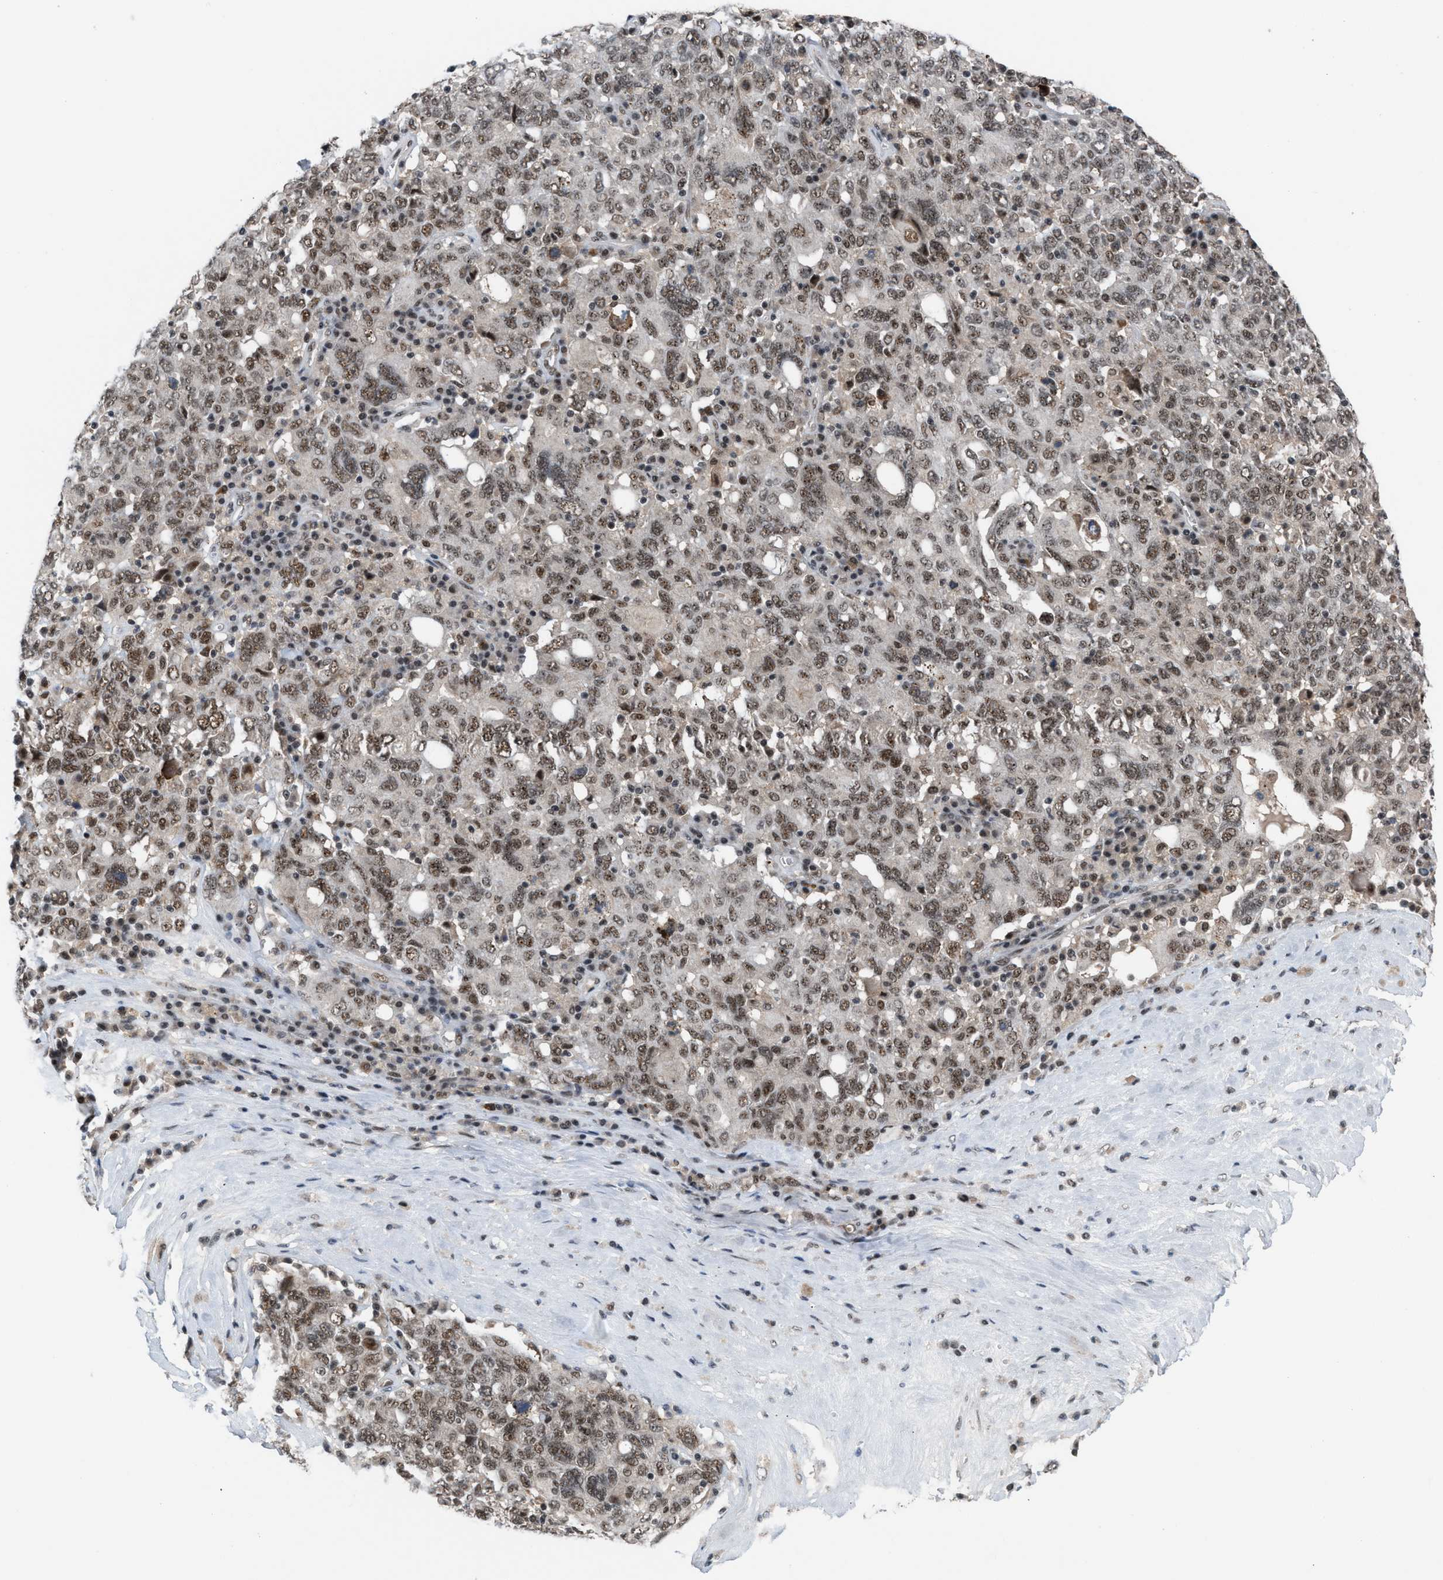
{"staining": {"intensity": "moderate", "quantity": ">75%", "location": "nuclear"}, "tissue": "ovarian cancer", "cell_type": "Tumor cells", "image_type": "cancer", "snomed": [{"axis": "morphology", "description": "Carcinoma, endometroid"}, {"axis": "topography", "description": "Ovary"}], "caption": "An image showing moderate nuclear positivity in about >75% of tumor cells in ovarian endometroid carcinoma, as visualized by brown immunohistochemical staining.", "gene": "PRPF4", "patient": {"sex": "female", "age": 62}}